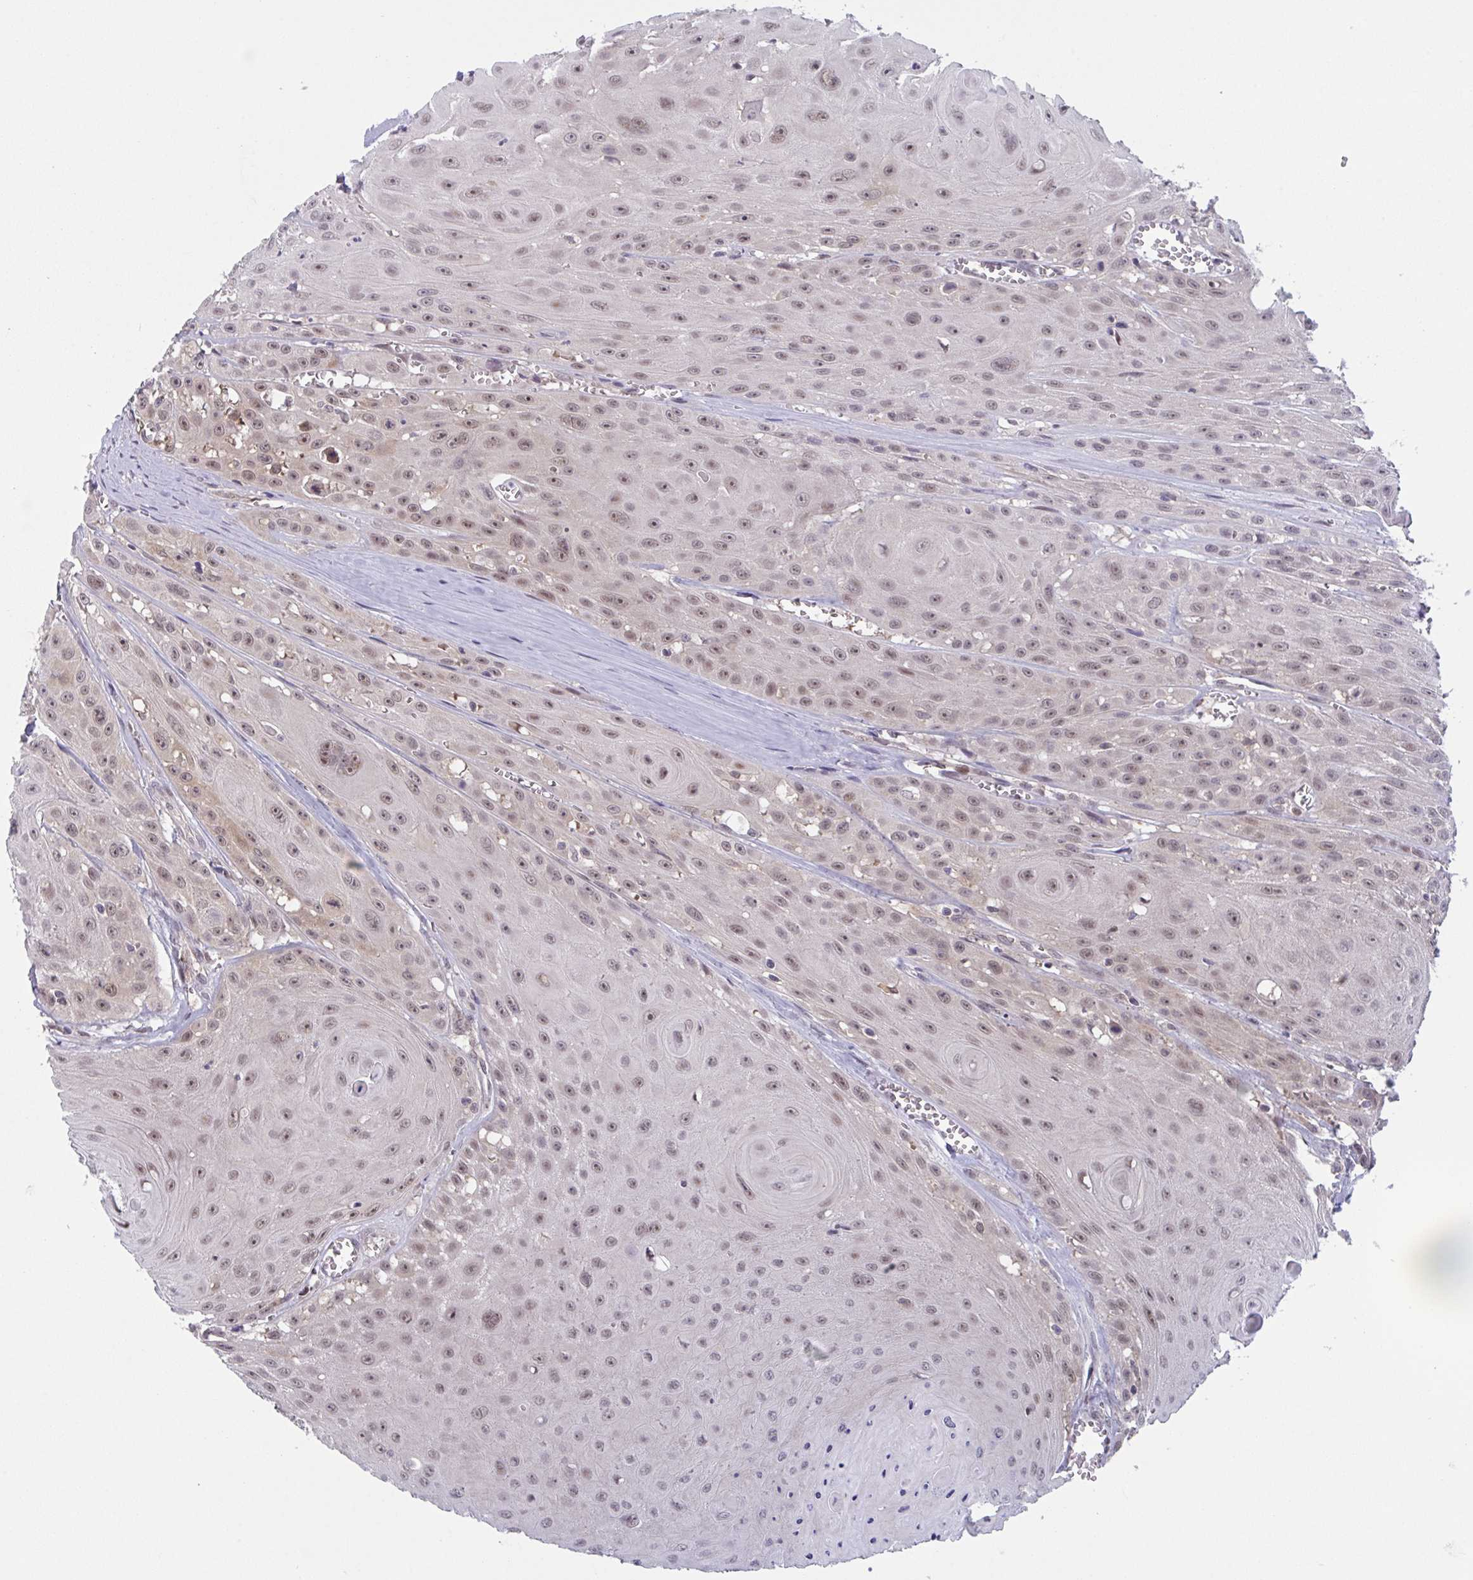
{"staining": {"intensity": "moderate", "quantity": ">75%", "location": "nuclear"}, "tissue": "head and neck cancer", "cell_type": "Tumor cells", "image_type": "cancer", "snomed": [{"axis": "morphology", "description": "Squamous cell carcinoma, NOS"}, {"axis": "topography", "description": "Oral tissue"}, {"axis": "topography", "description": "Head-Neck"}], "caption": "Head and neck squamous cell carcinoma stained for a protein reveals moderate nuclear positivity in tumor cells.", "gene": "RIOK1", "patient": {"sex": "male", "age": 81}}